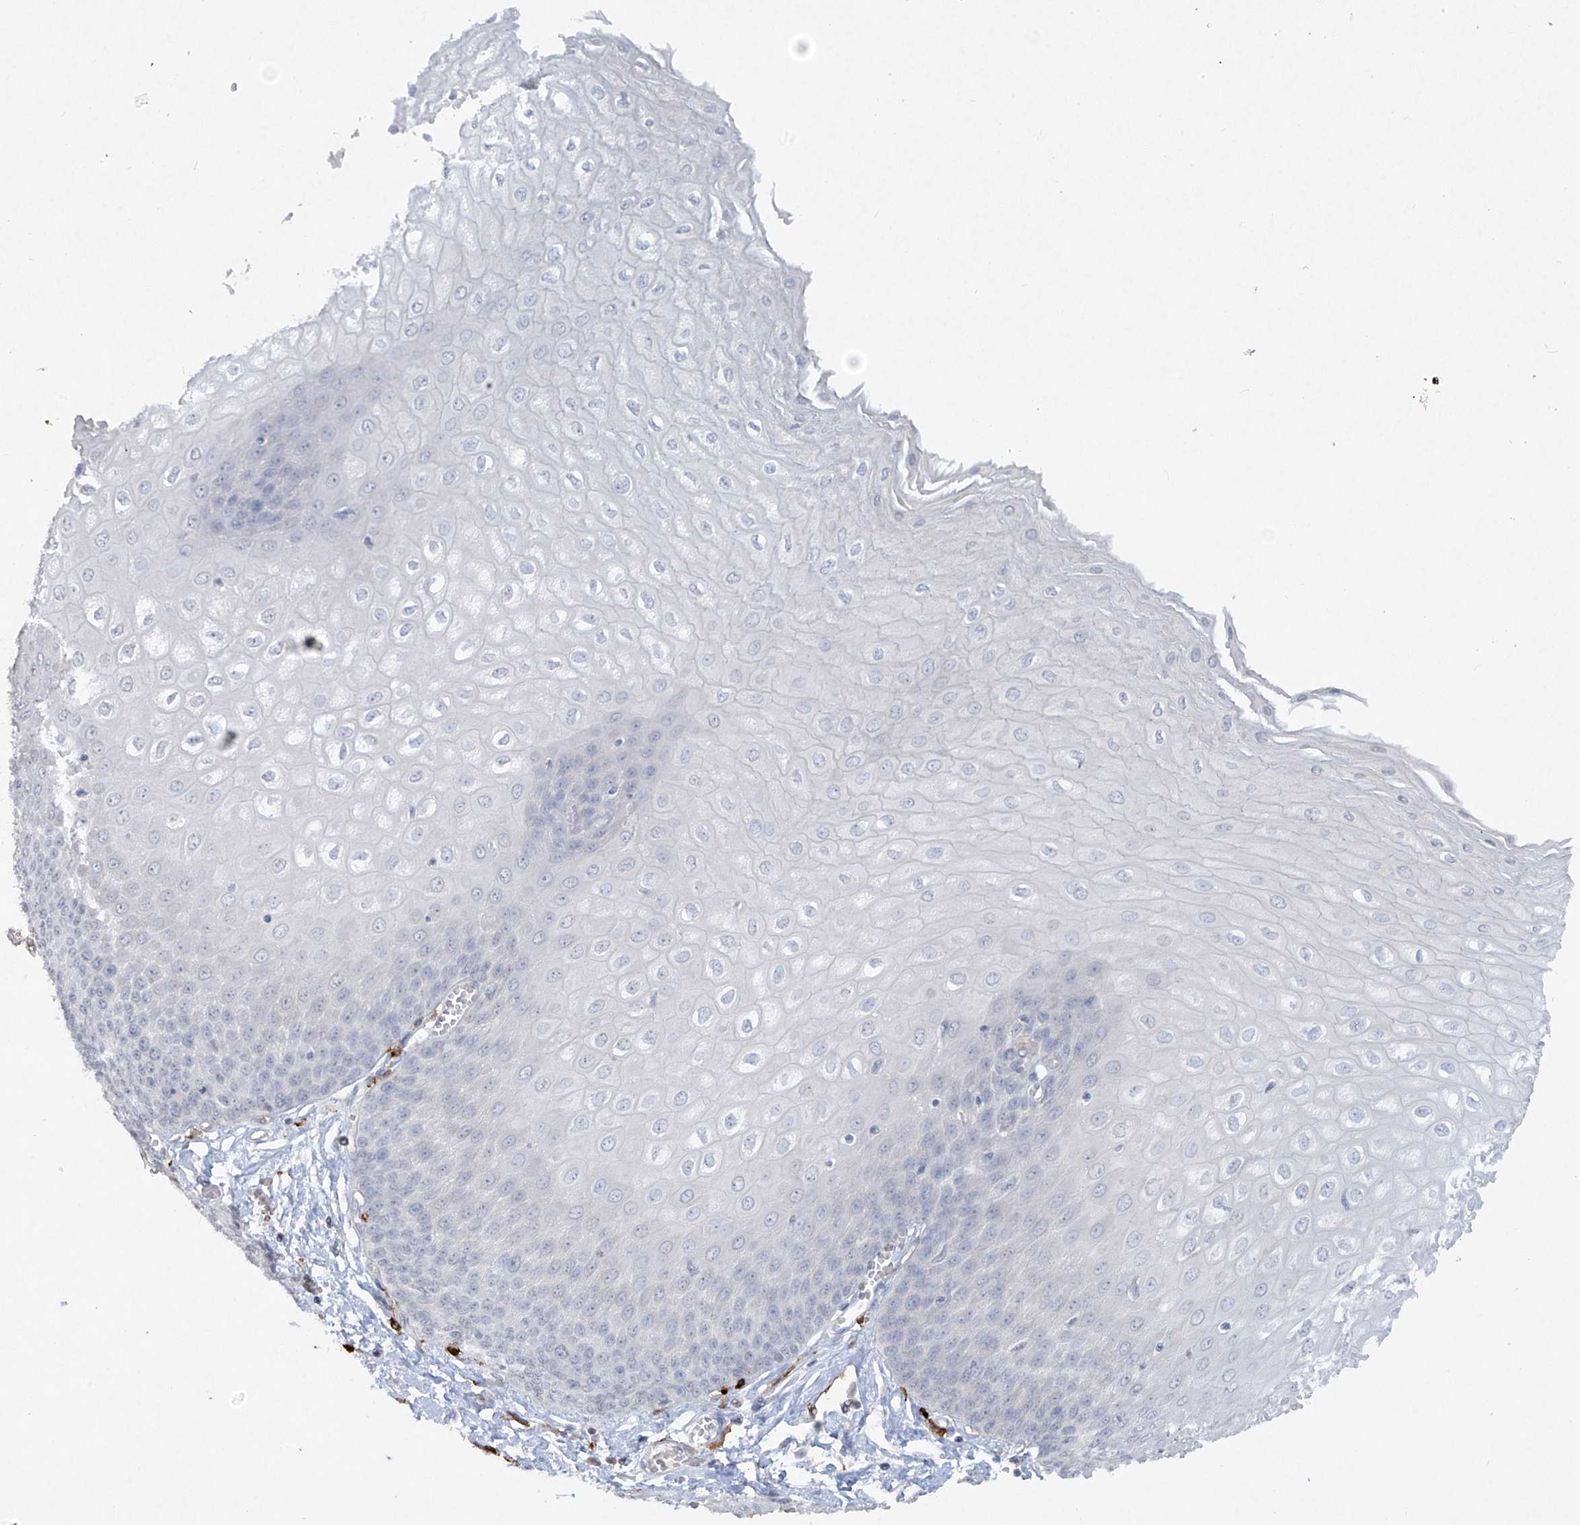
{"staining": {"intensity": "negative", "quantity": "none", "location": "none"}, "tissue": "esophagus", "cell_type": "Squamous epithelial cells", "image_type": "normal", "snomed": [{"axis": "morphology", "description": "Normal tissue, NOS"}, {"axis": "topography", "description": "Esophagus"}], "caption": "Human esophagus stained for a protein using IHC exhibits no expression in squamous epithelial cells.", "gene": "FCGR3A", "patient": {"sex": "male", "age": 60}}